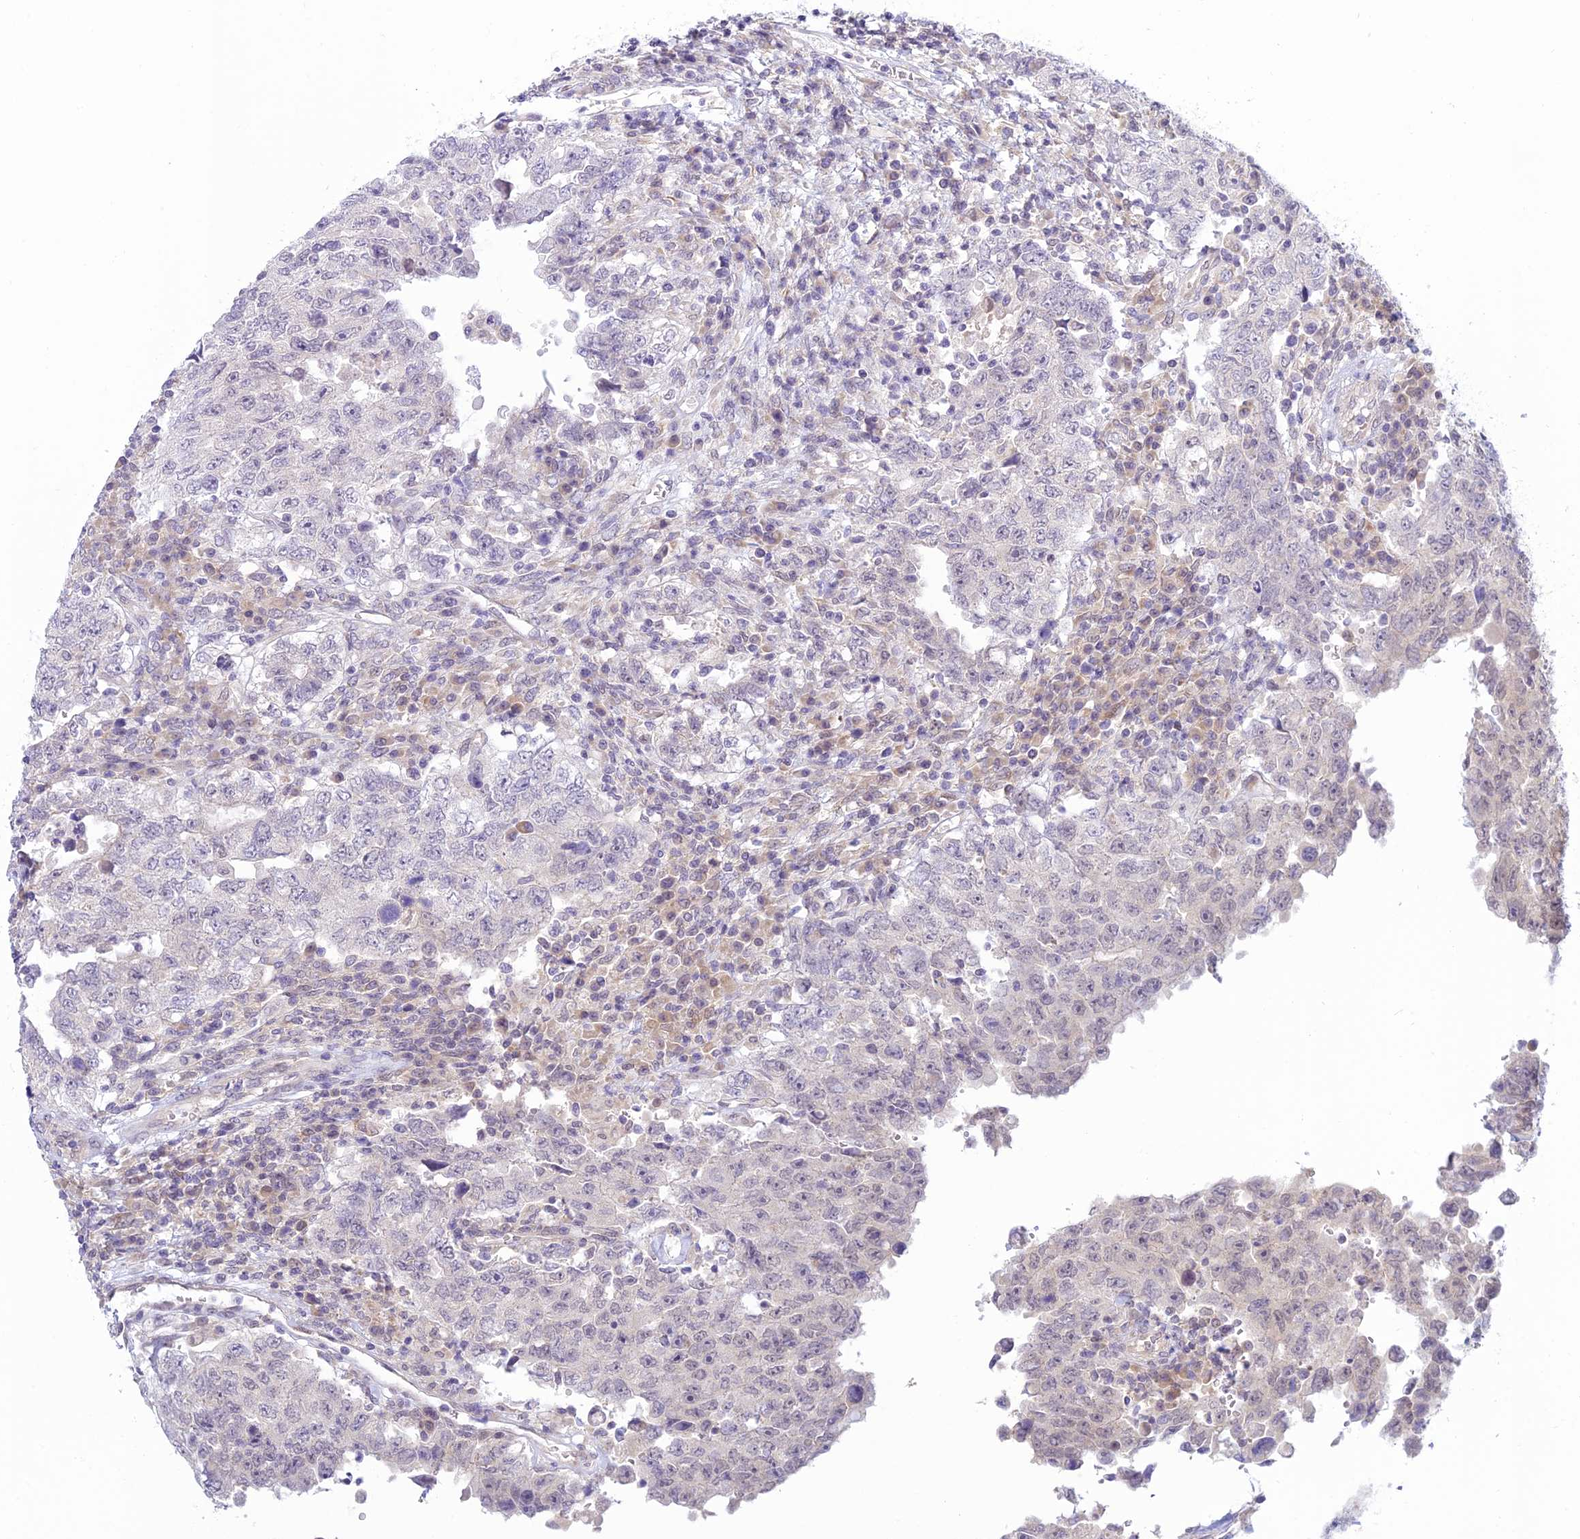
{"staining": {"intensity": "negative", "quantity": "none", "location": "none"}, "tissue": "testis cancer", "cell_type": "Tumor cells", "image_type": "cancer", "snomed": [{"axis": "morphology", "description": "Carcinoma, Embryonal, NOS"}, {"axis": "topography", "description": "Testis"}], "caption": "Tumor cells show no significant protein staining in testis embryonal carcinoma. (Brightfield microscopy of DAB (3,3'-diaminobenzidine) IHC at high magnification).", "gene": "SKIC8", "patient": {"sex": "male", "age": 26}}